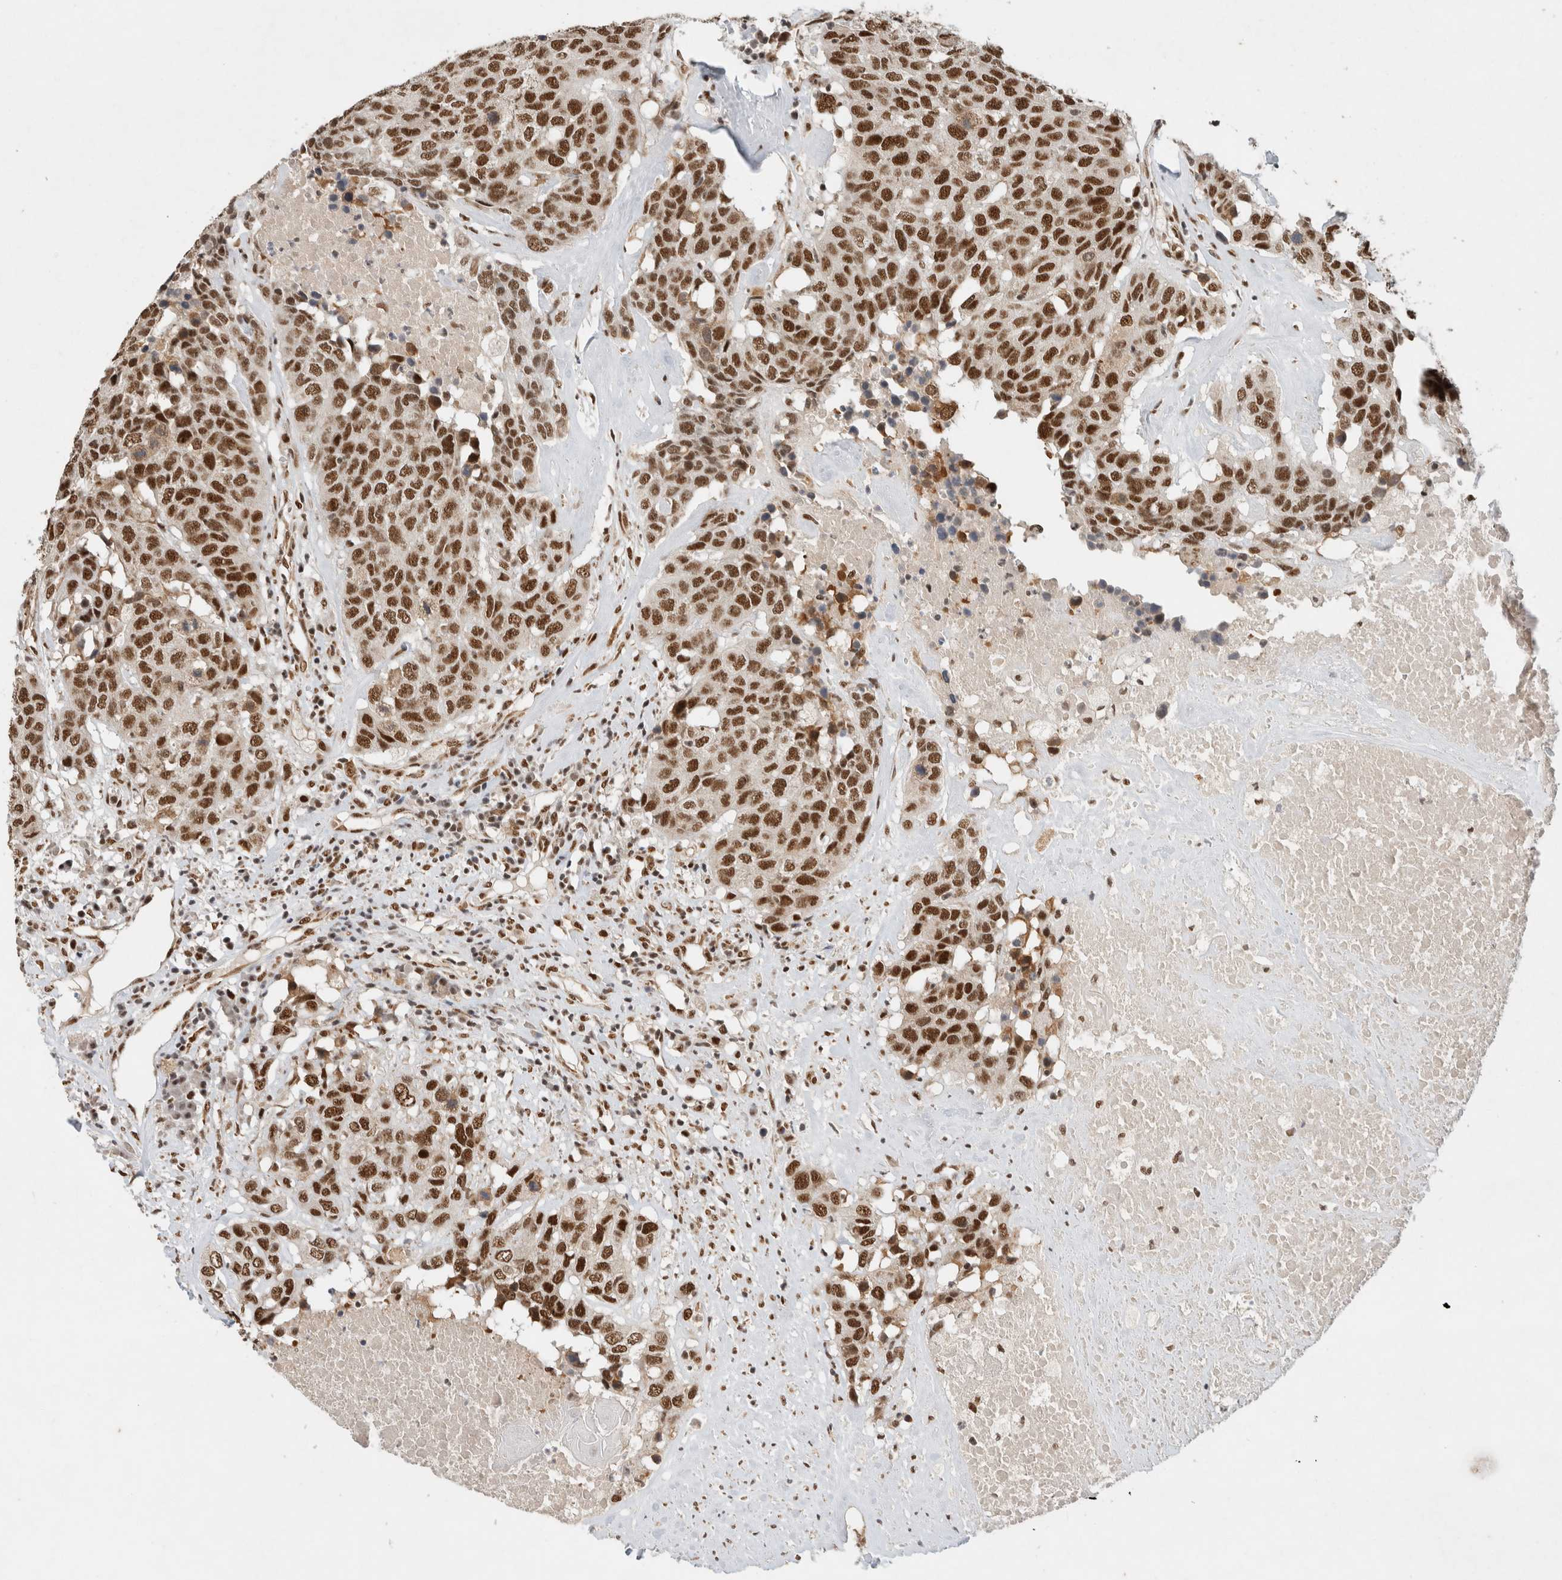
{"staining": {"intensity": "strong", "quantity": ">75%", "location": "nuclear"}, "tissue": "head and neck cancer", "cell_type": "Tumor cells", "image_type": "cancer", "snomed": [{"axis": "morphology", "description": "Squamous cell carcinoma, NOS"}, {"axis": "topography", "description": "Head-Neck"}], "caption": "Tumor cells reveal strong nuclear expression in approximately >75% of cells in head and neck squamous cell carcinoma.", "gene": "DDX42", "patient": {"sex": "male", "age": 66}}